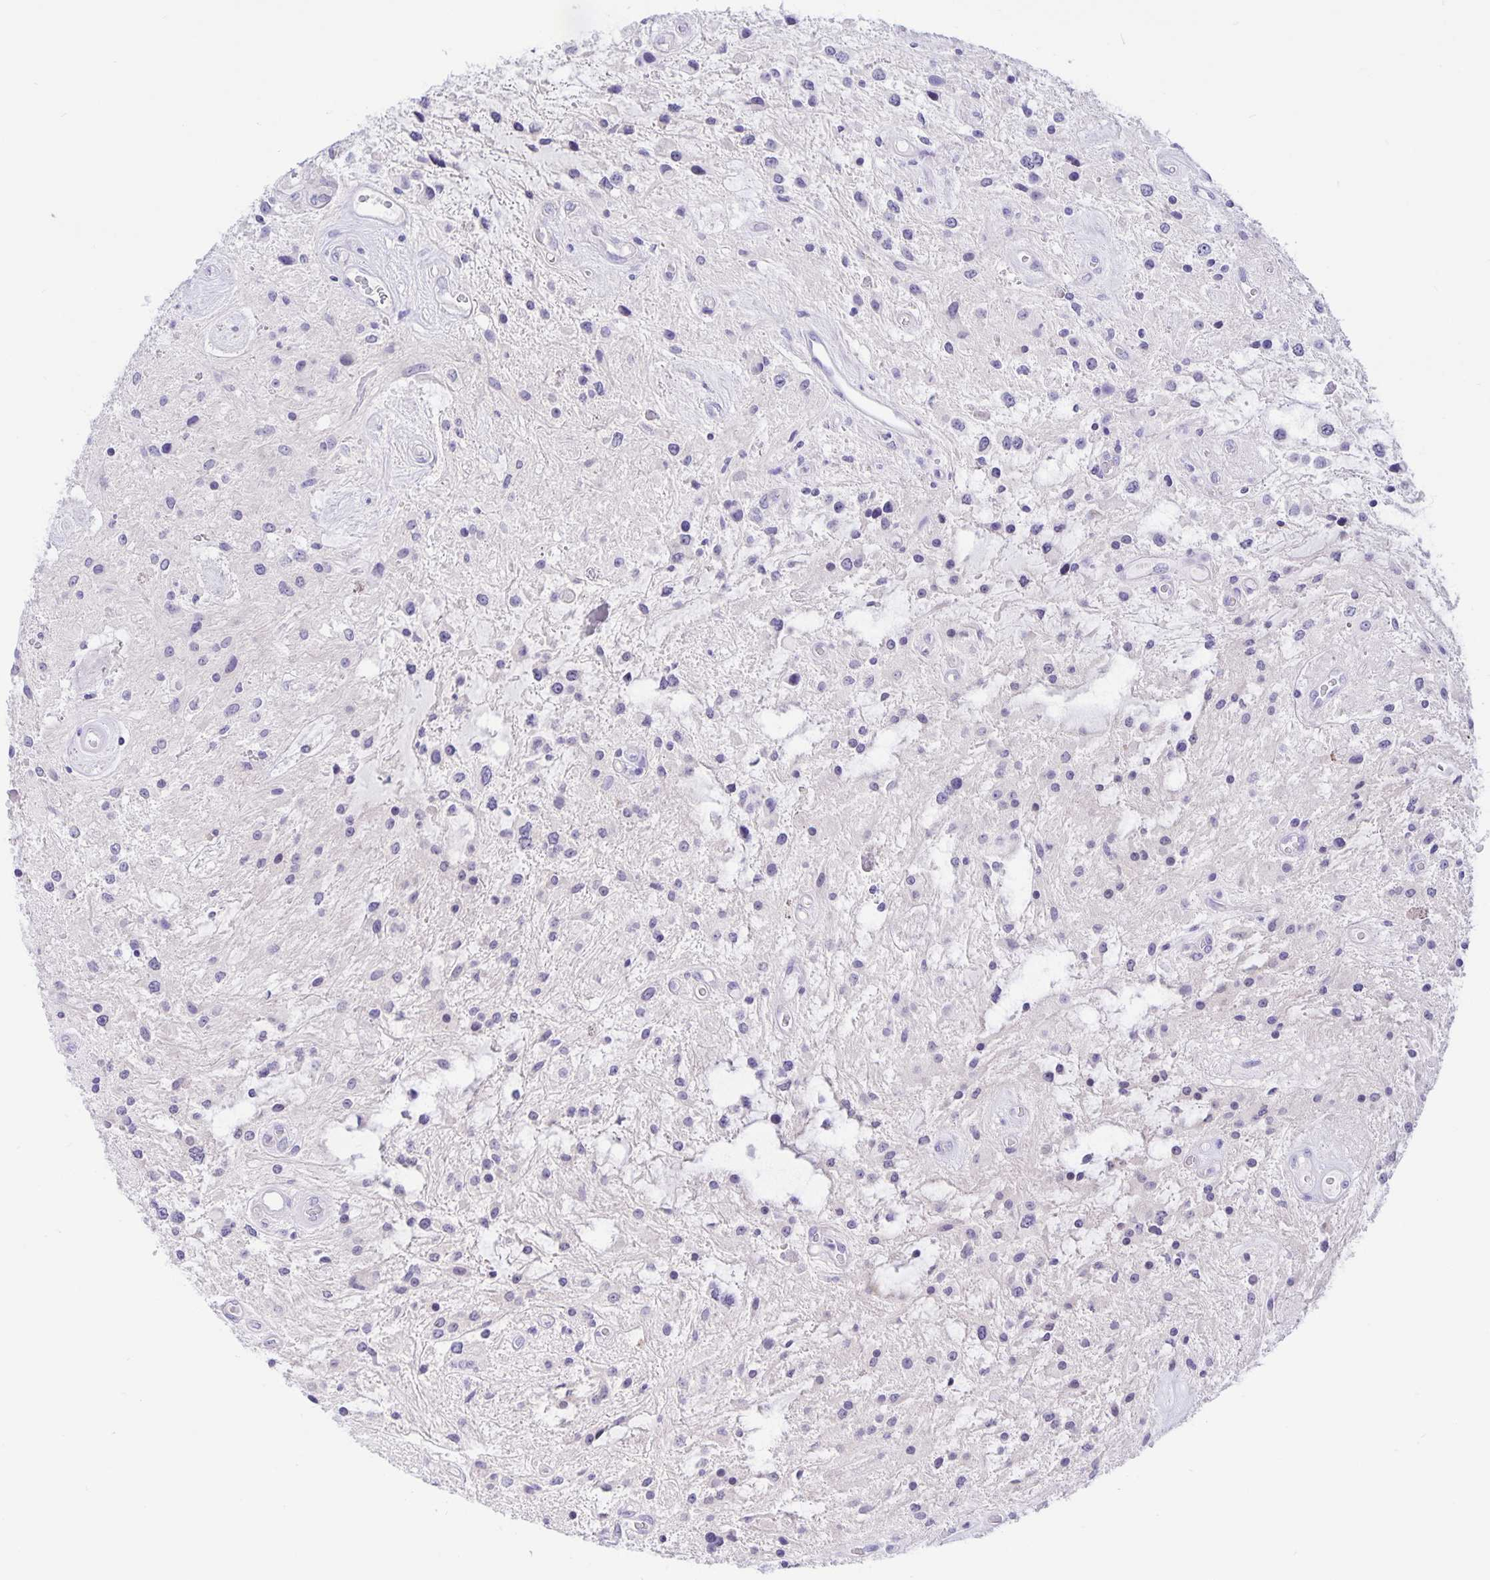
{"staining": {"intensity": "negative", "quantity": "none", "location": "none"}, "tissue": "glioma", "cell_type": "Tumor cells", "image_type": "cancer", "snomed": [{"axis": "morphology", "description": "Glioma, malignant, Low grade"}, {"axis": "topography", "description": "Cerebellum"}], "caption": "The immunohistochemistry histopathology image has no significant positivity in tumor cells of malignant glioma (low-grade) tissue. (Immunohistochemistry, brightfield microscopy, high magnification).", "gene": "ERMN", "patient": {"sex": "female", "age": 14}}